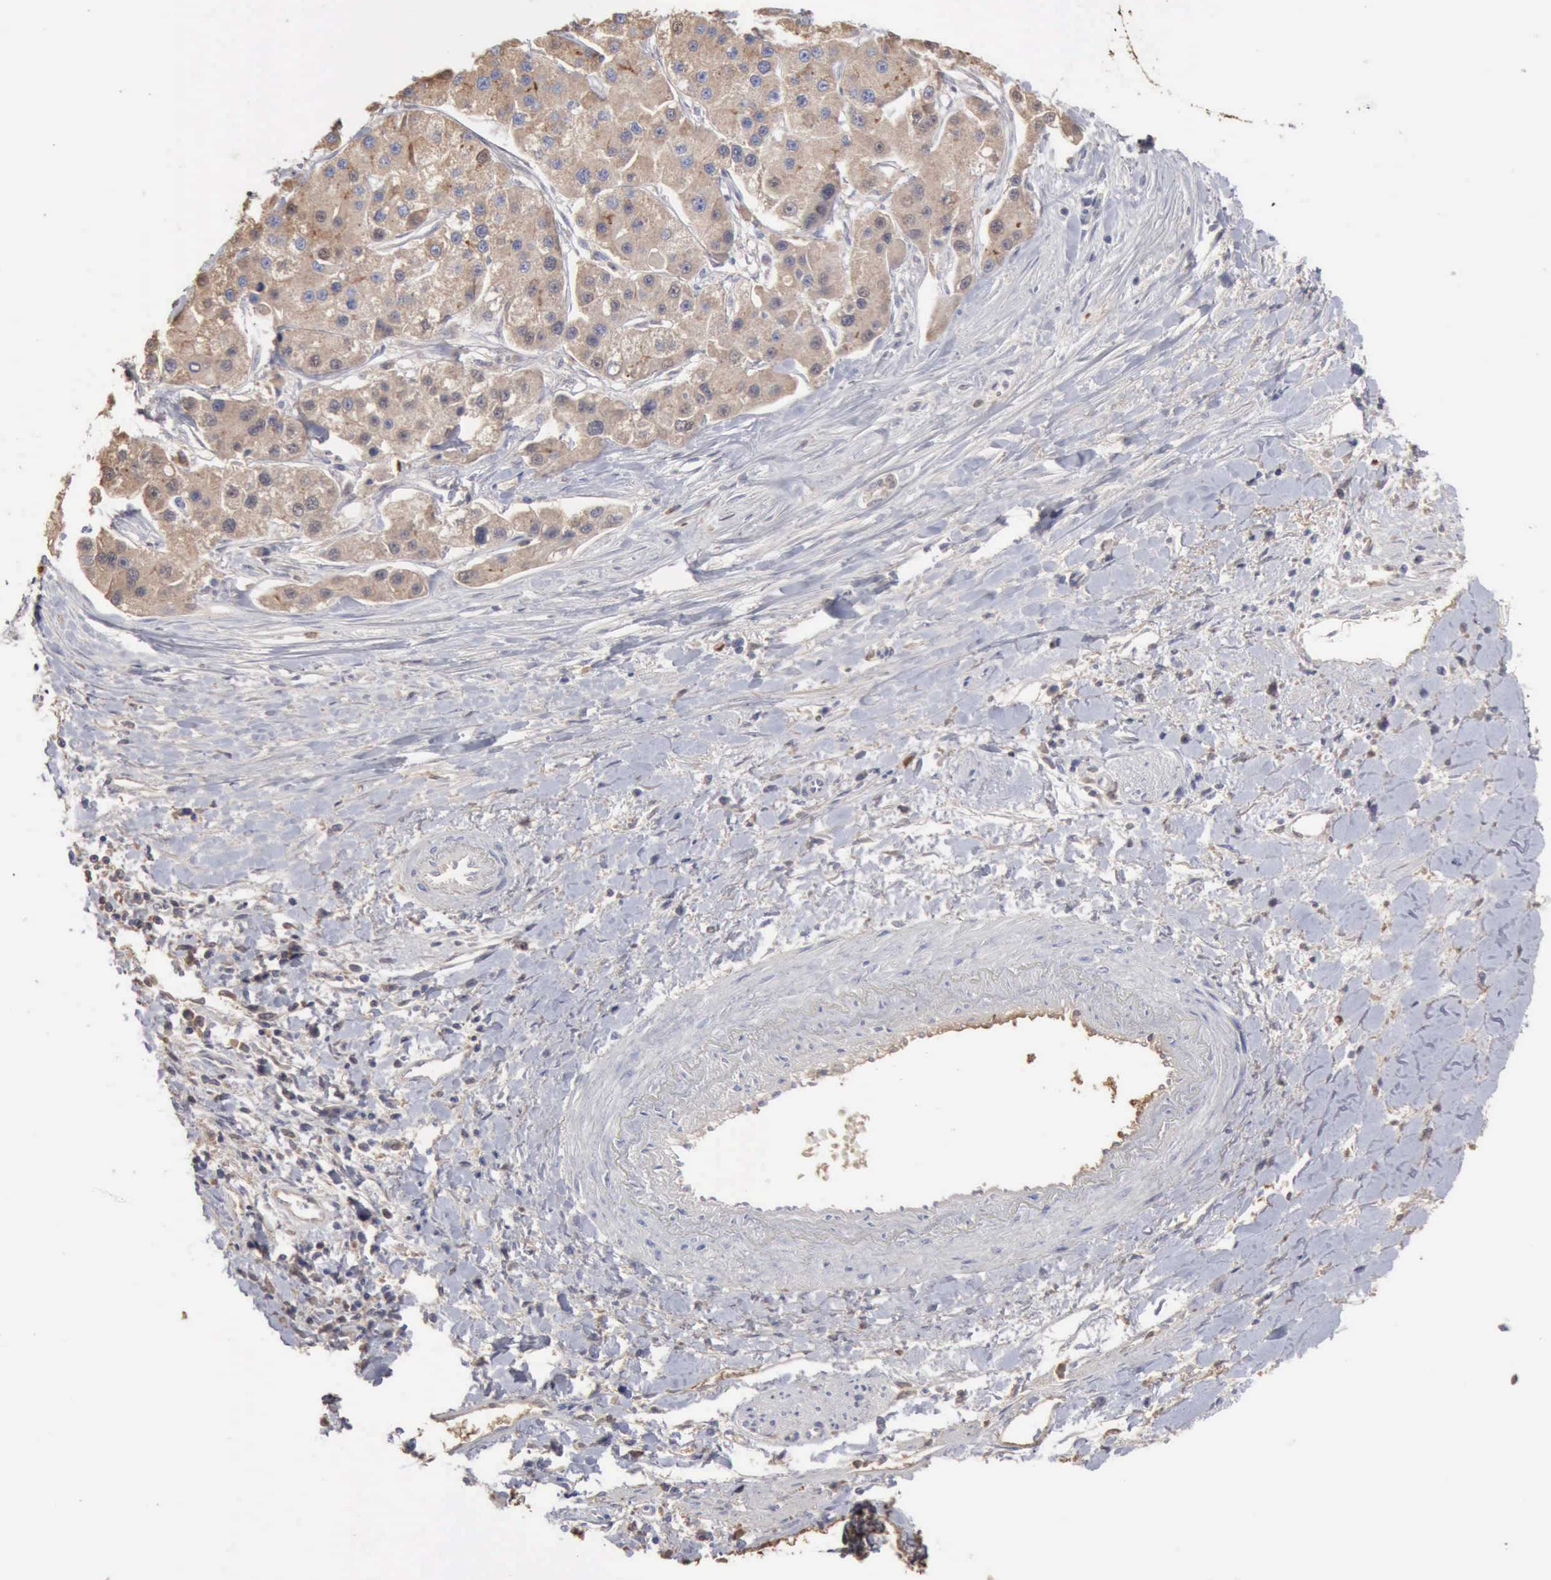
{"staining": {"intensity": "weak", "quantity": ">75%", "location": "cytoplasmic/membranous"}, "tissue": "liver cancer", "cell_type": "Tumor cells", "image_type": "cancer", "snomed": [{"axis": "morphology", "description": "Carcinoma, Hepatocellular, NOS"}, {"axis": "topography", "description": "Liver"}], "caption": "Immunohistochemical staining of liver cancer (hepatocellular carcinoma) displays low levels of weak cytoplasmic/membranous protein staining in about >75% of tumor cells. The staining was performed using DAB (3,3'-diaminobenzidine) to visualize the protein expression in brown, while the nuclei were stained in blue with hematoxylin (Magnification: 20x).", "gene": "SERPINA1", "patient": {"sex": "female", "age": 85}}